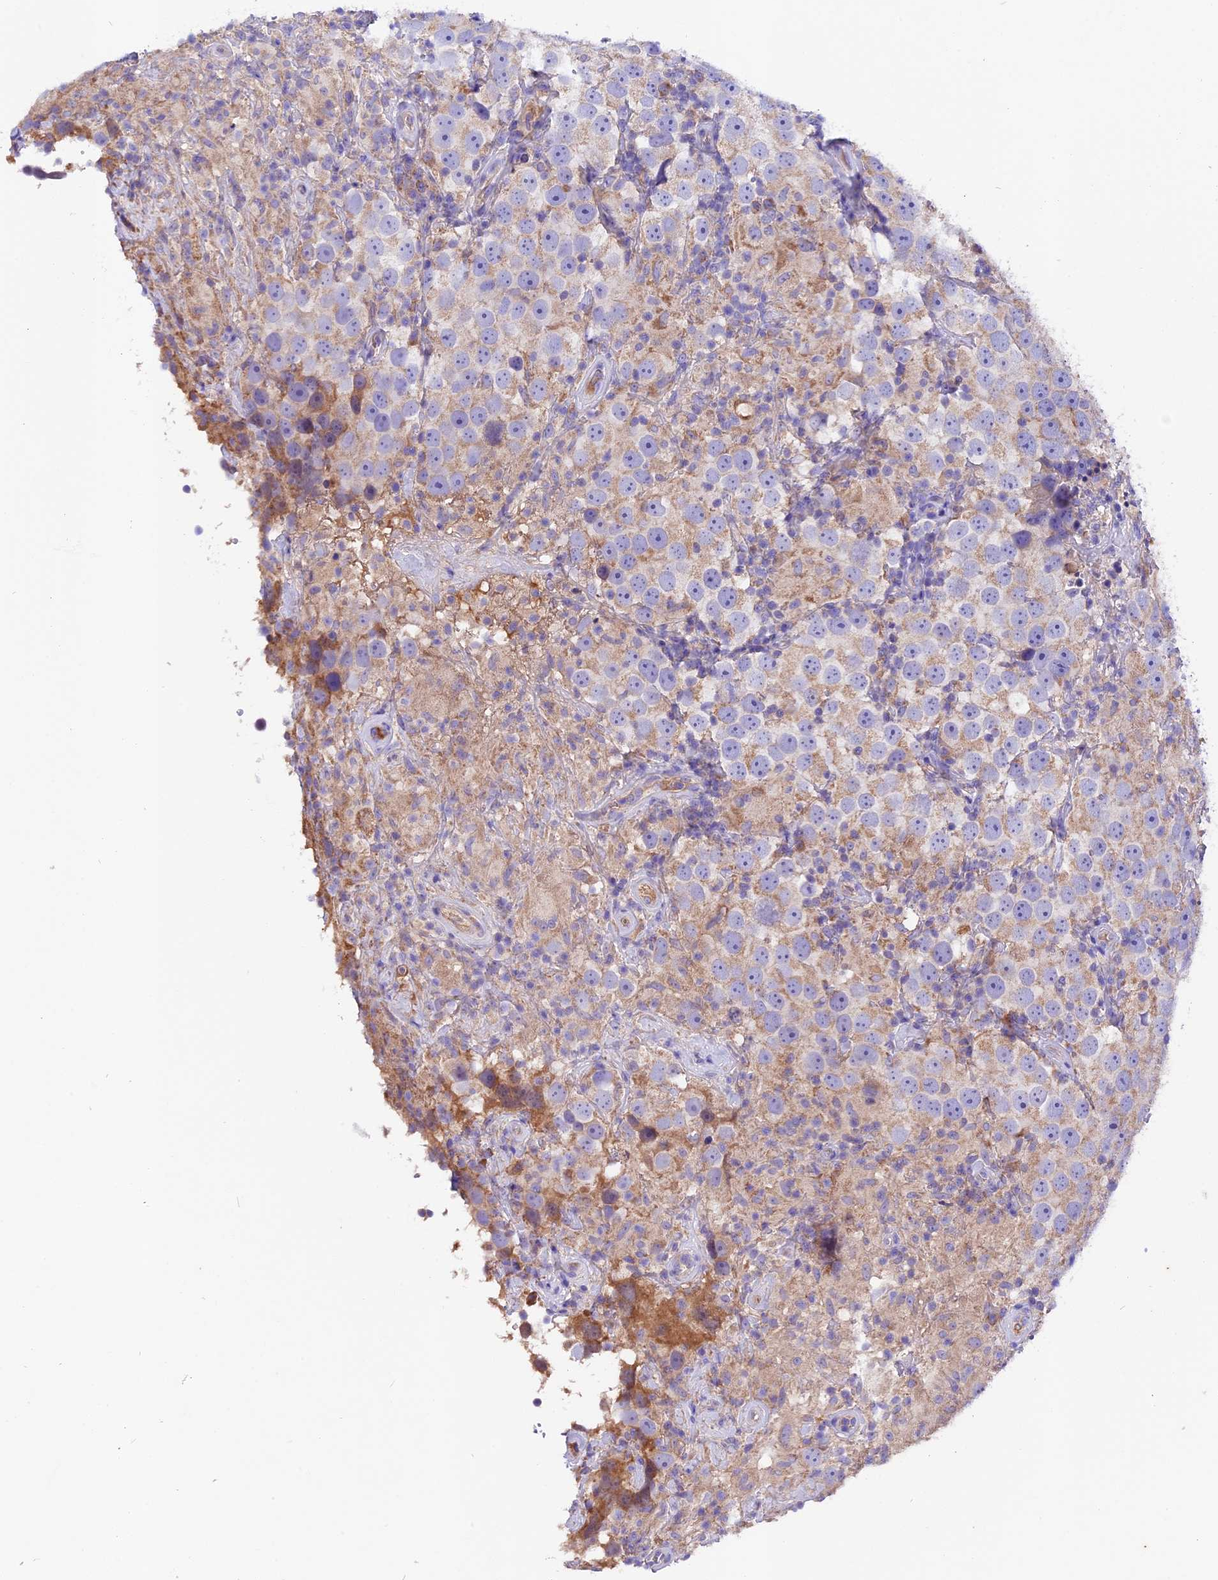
{"staining": {"intensity": "moderate", "quantity": "25%-75%", "location": "cytoplasmic/membranous"}, "tissue": "testis cancer", "cell_type": "Tumor cells", "image_type": "cancer", "snomed": [{"axis": "morphology", "description": "Seminoma, NOS"}, {"axis": "topography", "description": "Testis"}], "caption": "This histopathology image demonstrates testis cancer (seminoma) stained with immunohistochemistry (IHC) to label a protein in brown. The cytoplasmic/membranous of tumor cells show moderate positivity for the protein. Nuclei are counter-stained blue.", "gene": "SIX5", "patient": {"sex": "male", "age": 49}}